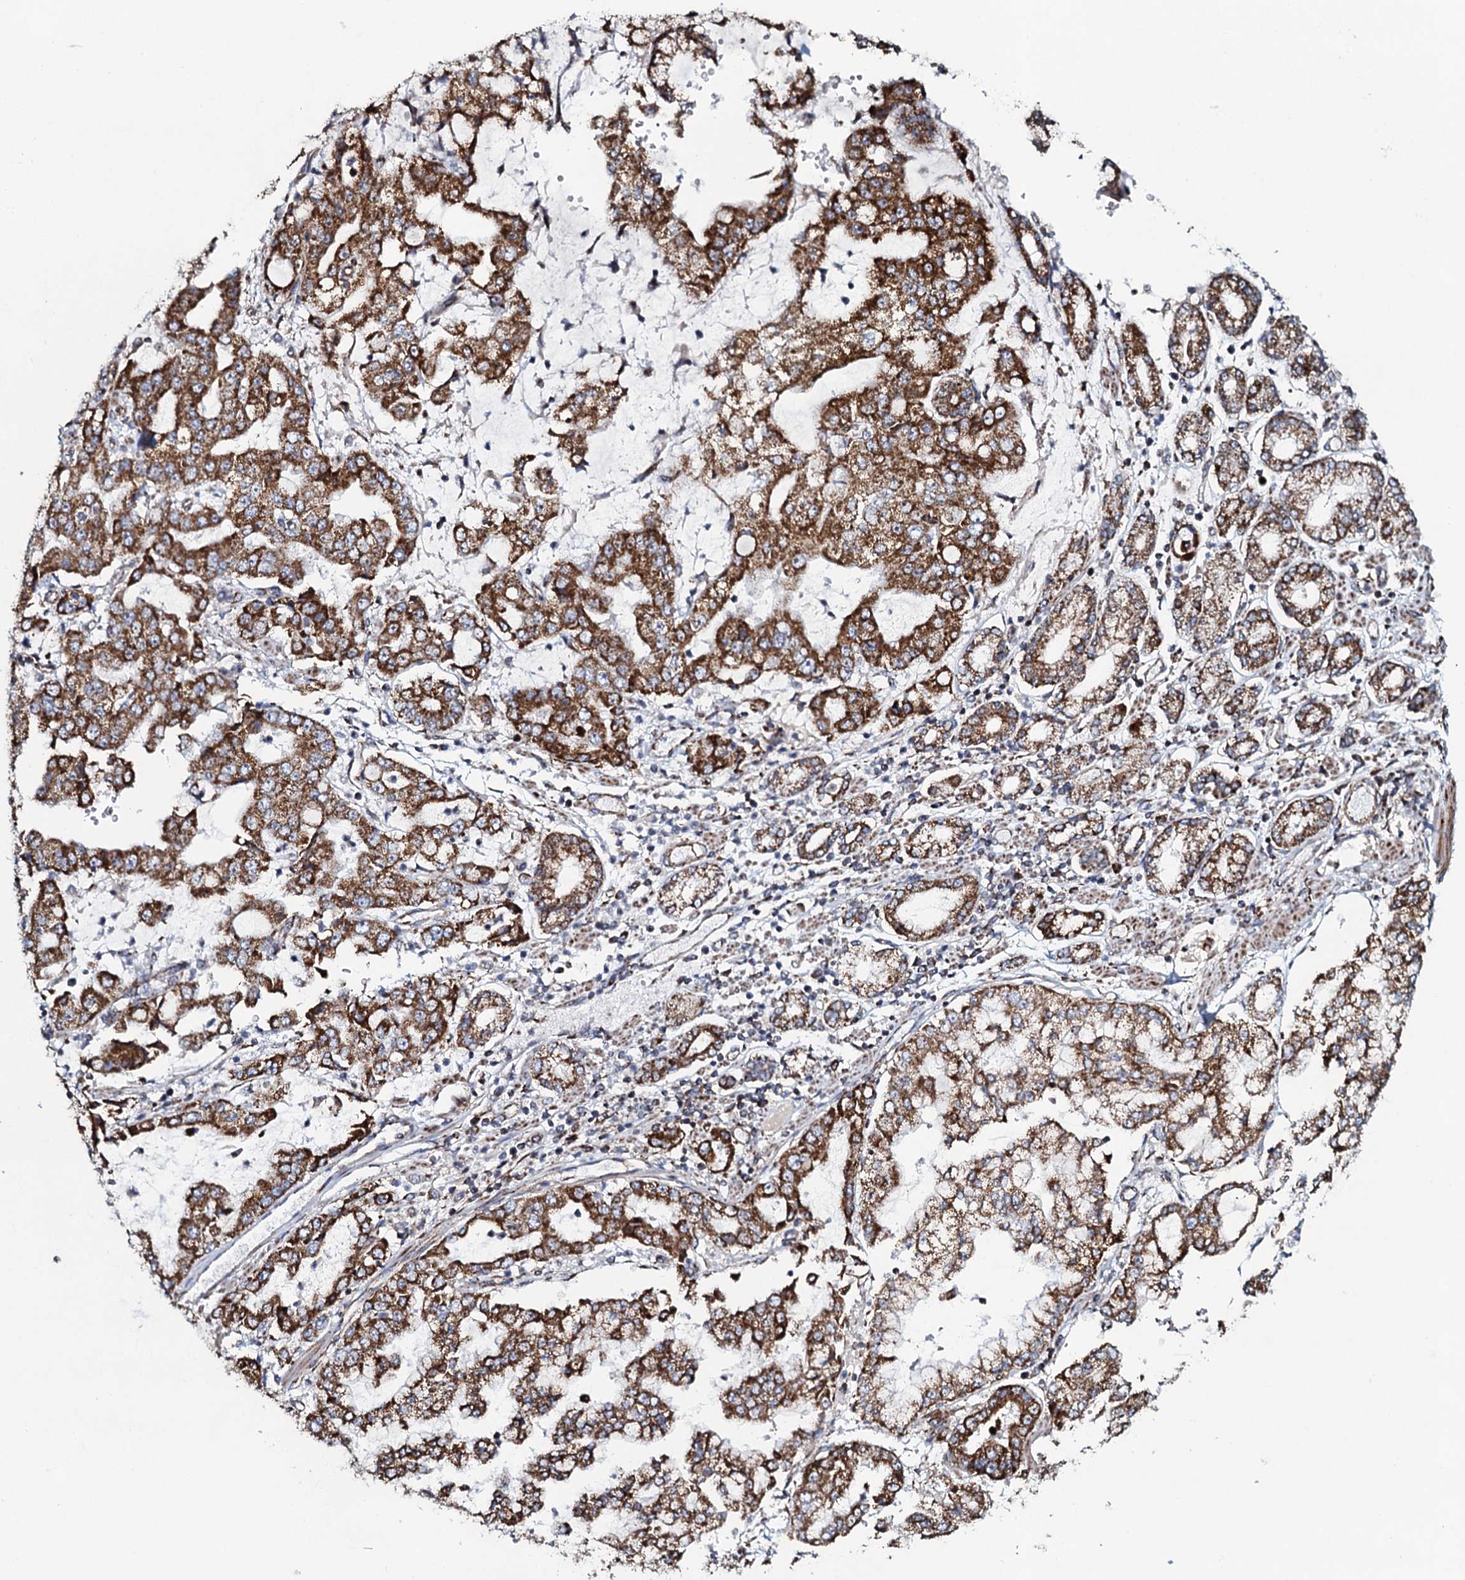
{"staining": {"intensity": "moderate", "quantity": ">75%", "location": "cytoplasmic/membranous"}, "tissue": "stomach cancer", "cell_type": "Tumor cells", "image_type": "cancer", "snomed": [{"axis": "morphology", "description": "Adenocarcinoma, NOS"}, {"axis": "topography", "description": "Stomach"}], "caption": "Immunohistochemical staining of adenocarcinoma (stomach) demonstrates moderate cytoplasmic/membranous protein positivity in about >75% of tumor cells.", "gene": "EVC2", "patient": {"sex": "male", "age": 76}}